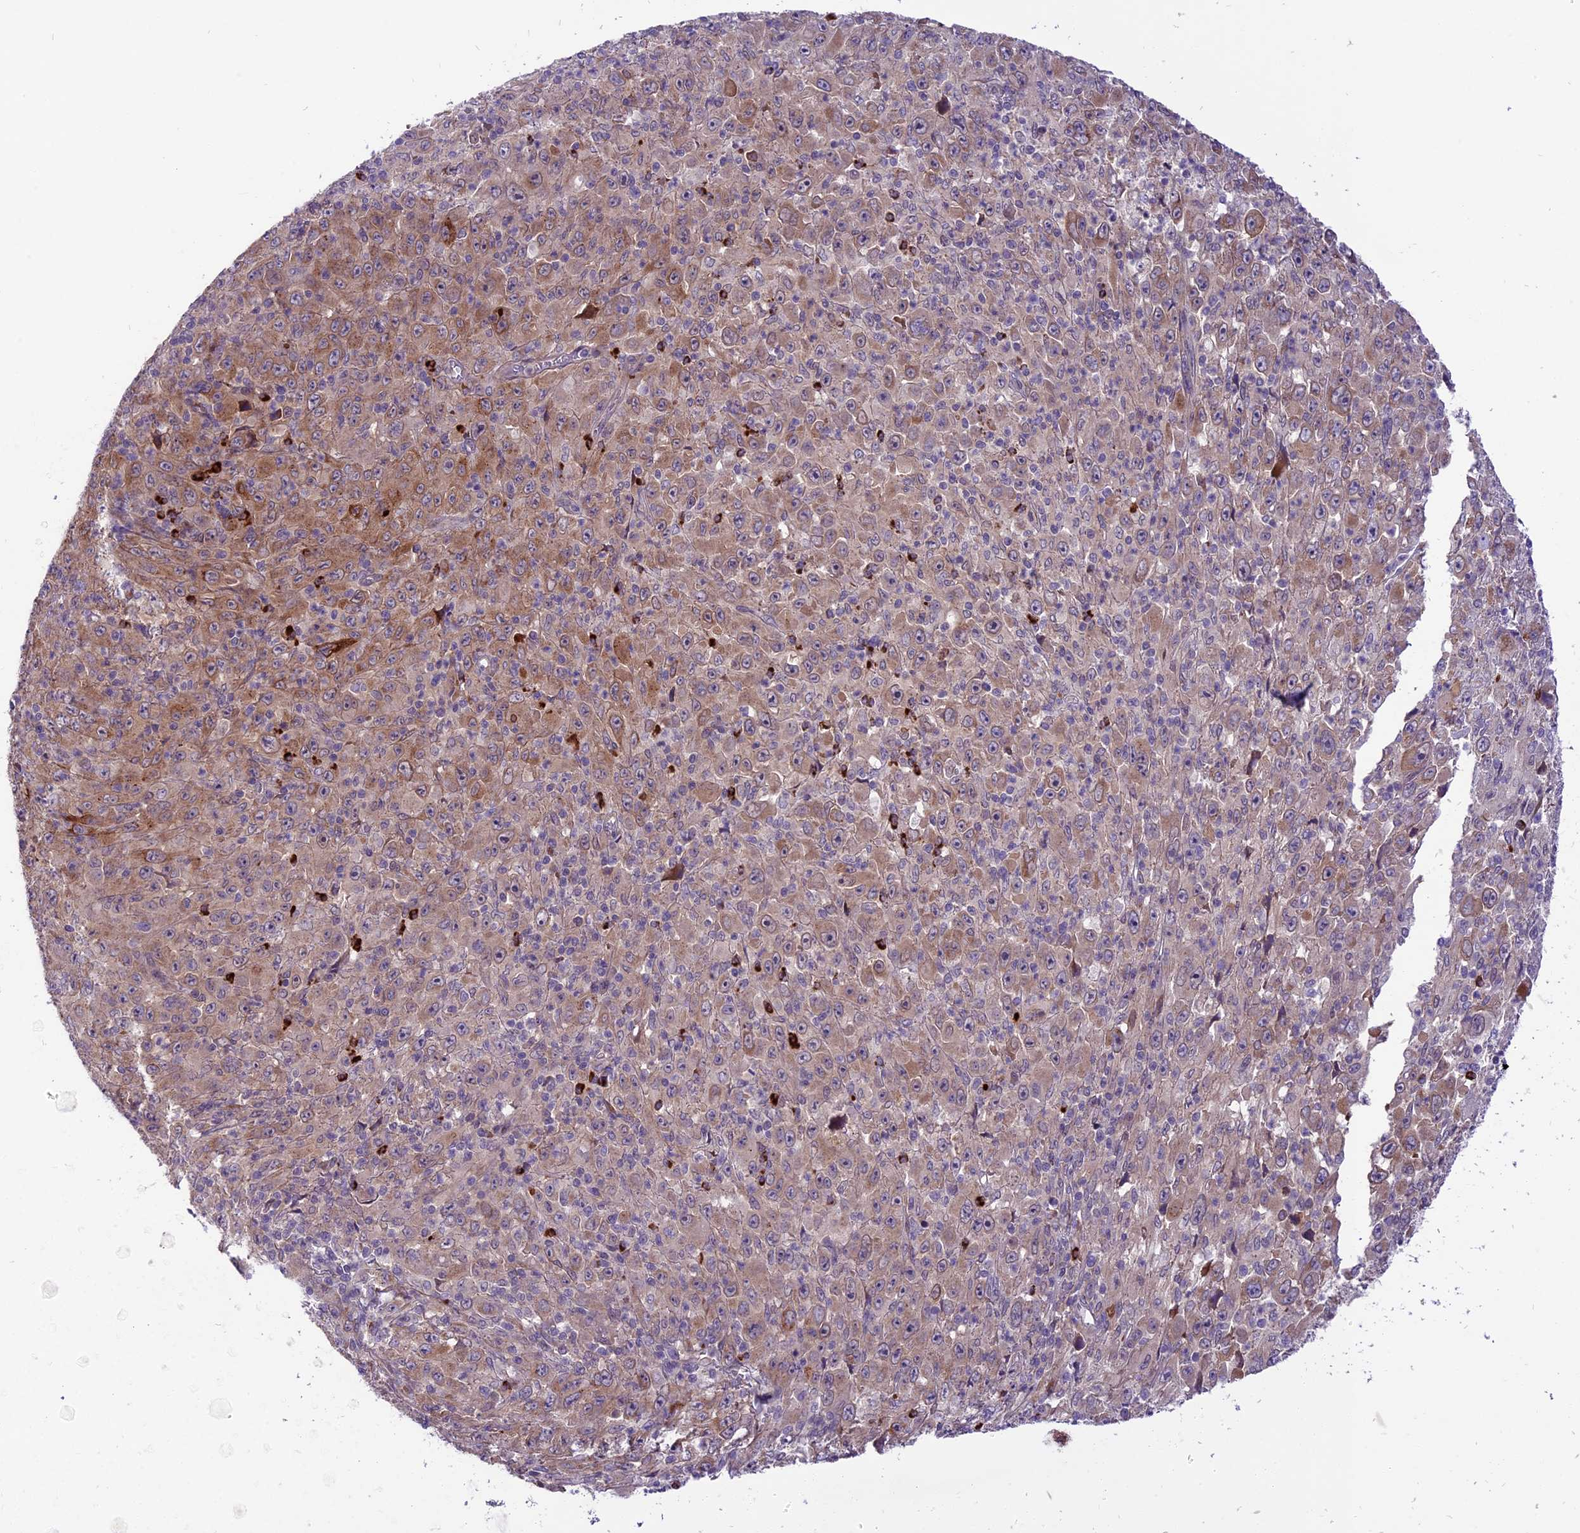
{"staining": {"intensity": "moderate", "quantity": ">75%", "location": "cytoplasmic/membranous"}, "tissue": "melanoma", "cell_type": "Tumor cells", "image_type": "cancer", "snomed": [{"axis": "morphology", "description": "Malignant melanoma, Metastatic site"}, {"axis": "topography", "description": "Skin"}], "caption": "There is medium levels of moderate cytoplasmic/membranous expression in tumor cells of melanoma, as demonstrated by immunohistochemical staining (brown color).", "gene": "SPRED1", "patient": {"sex": "female", "age": 56}}